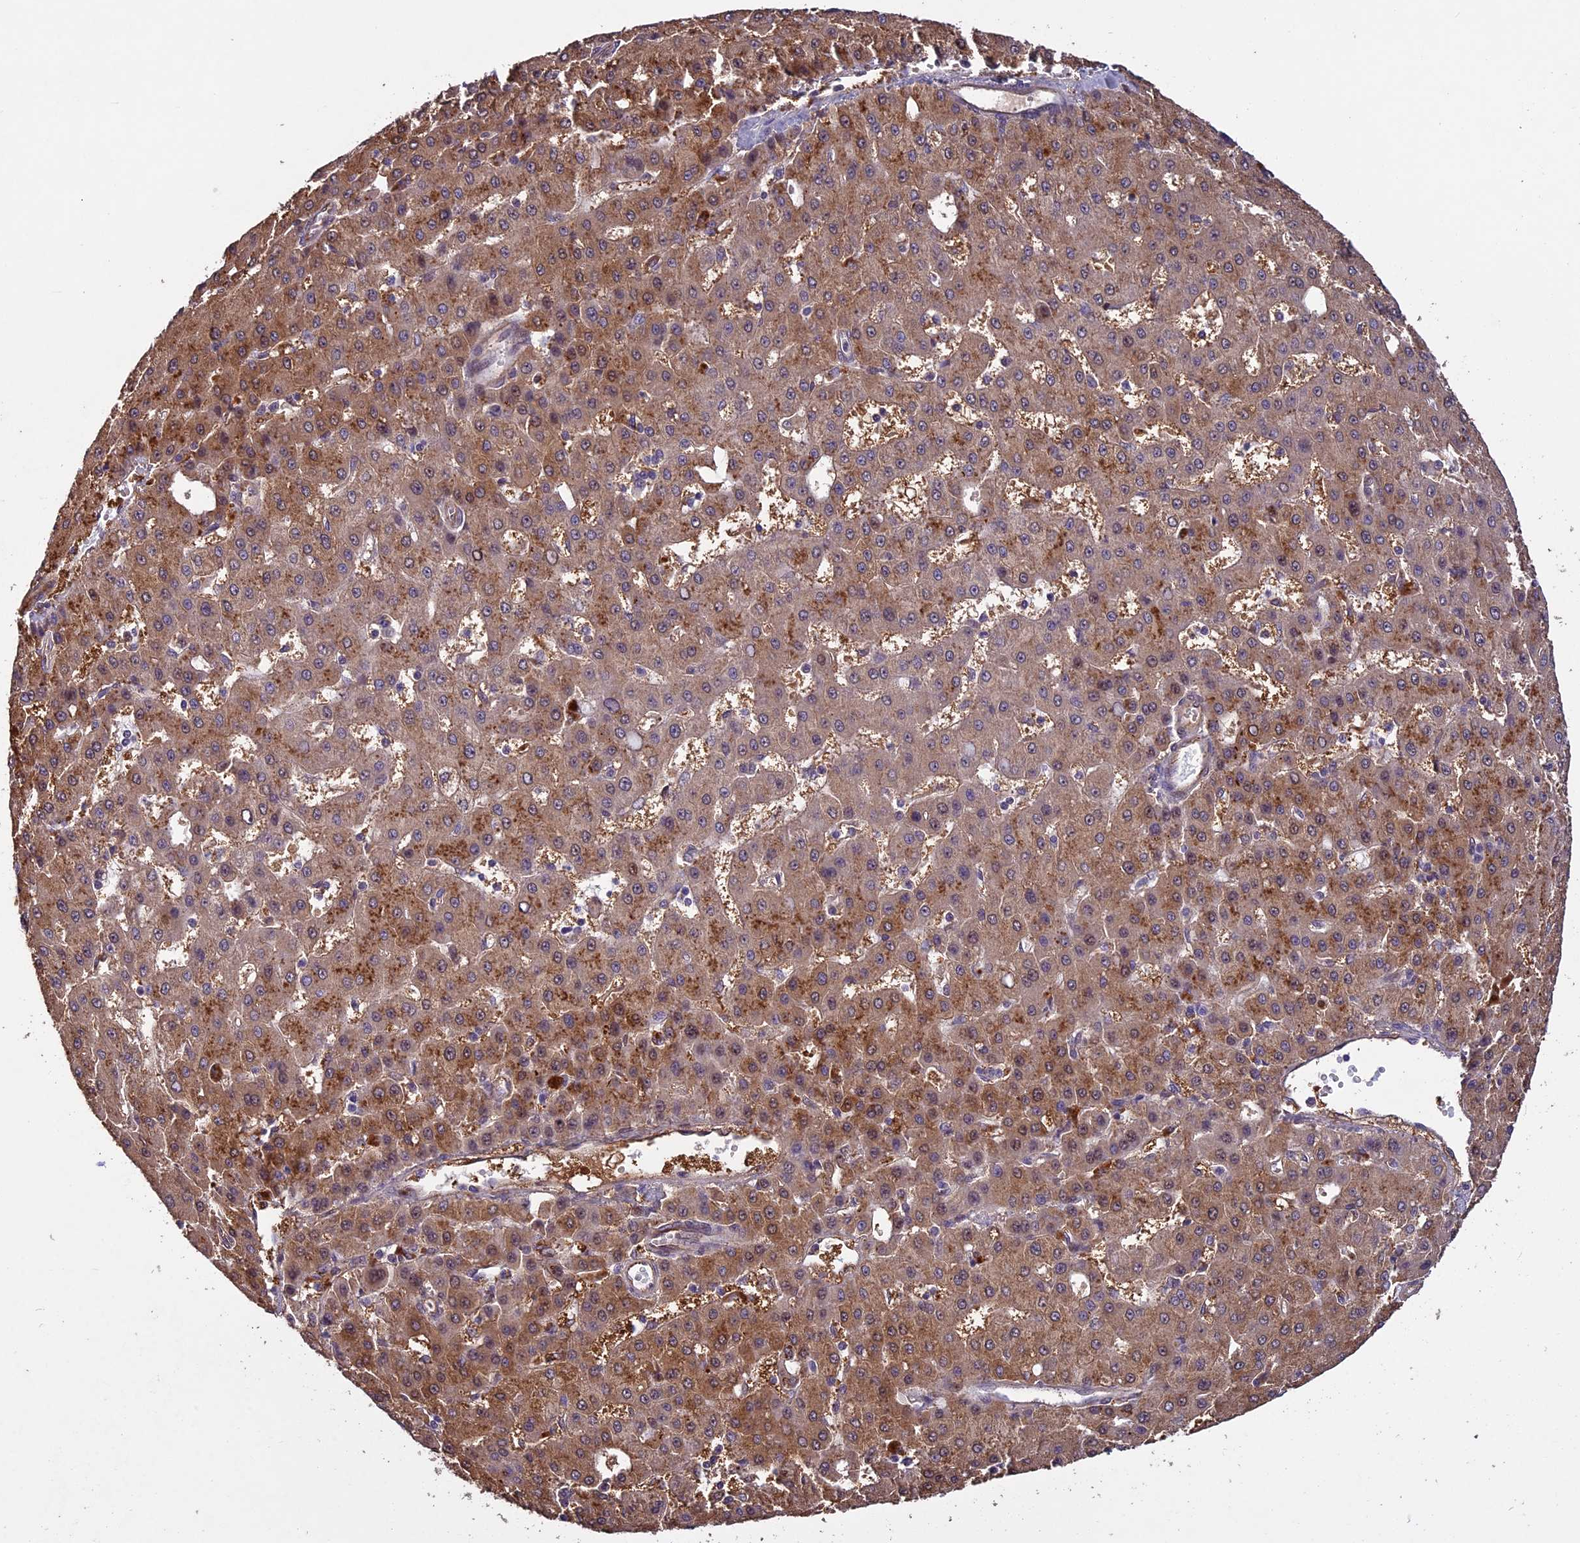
{"staining": {"intensity": "moderate", "quantity": ">75%", "location": "cytoplasmic/membranous"}, "tissue": "liver cancer", "cell_type": "Tumor cells", "image_type": "cancer", "snomed": [{"axis": "morphology", "description": "Carcinoma, Hepatocellular, NOS"}, {"axis": "topography", "description": "Liver"}], "caption": "Immunohistochemical staining of human liver hepatocellular carcinoma reveals moderate cytoplasmic/membranous protein staining in approximately >75% of tumor cells.", "gene": "C3orf70", "patient": {"sex": "male", "age": 47}}